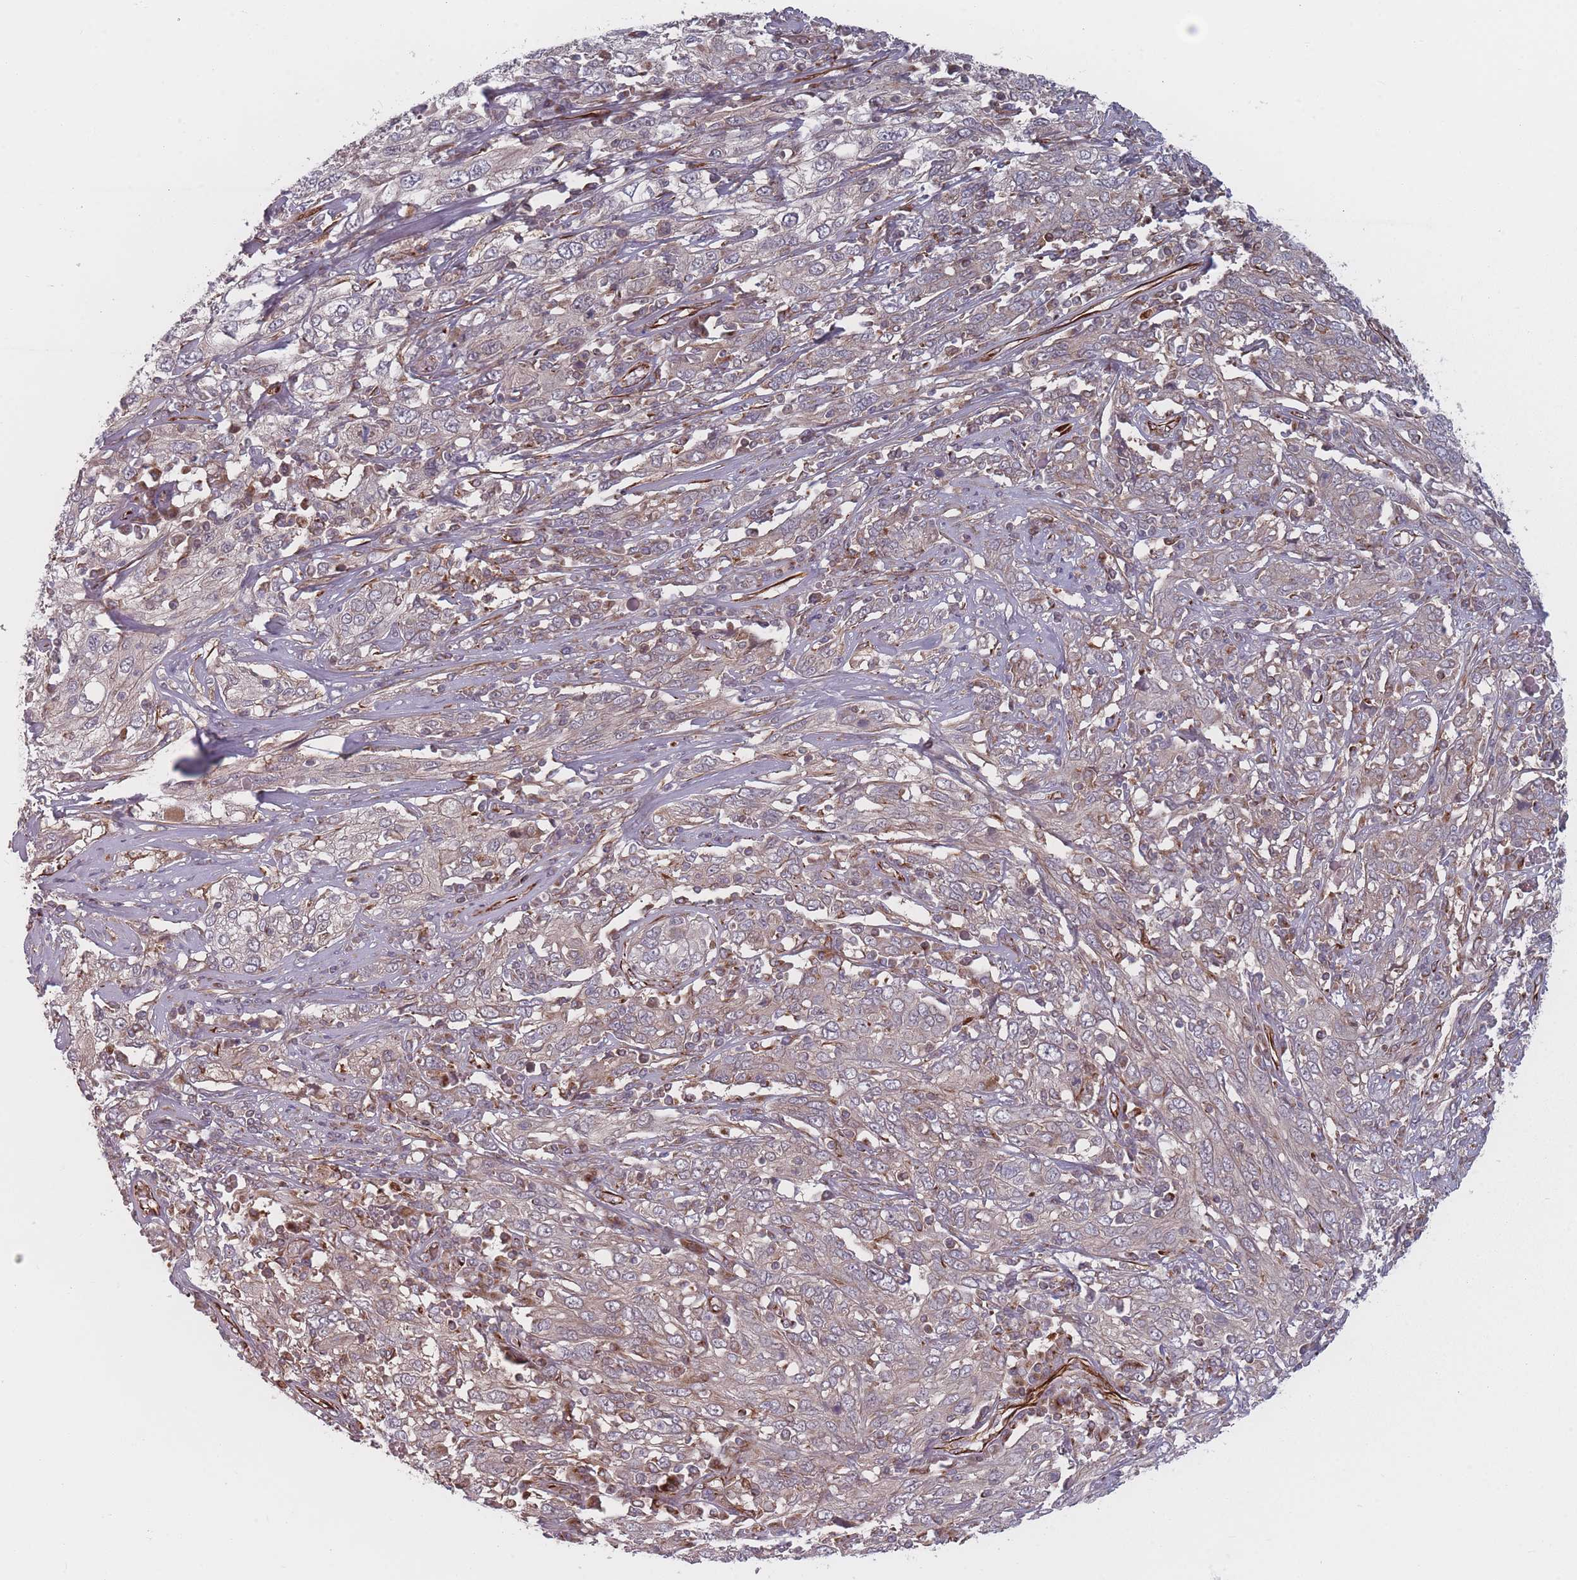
{"staining": {"intensity": "negative", "quantity": "none", "location": "none"}, "tissue": "cervical cancer", "cell_type": "Tumor cells", "image_type": "cancer", "snomed": [{"axis": "morphology", "description": "Squamous cell carcinoma, NOS"}, {"axis": "topography", "description": "Cervix"}], "caption": "Immunohistochemical staining of cervical squamous cell carcinoma shows no significant expression in tumor cells. Brightfield microscopy of immunohistochemistry stained with DAB (3,3'-diaminobenzidine) (brown) and hematoxylin (blue), captured at high magnification.", "gene": "EEF1AKMT2", "patient": {"sex": "female", "age": 46}}